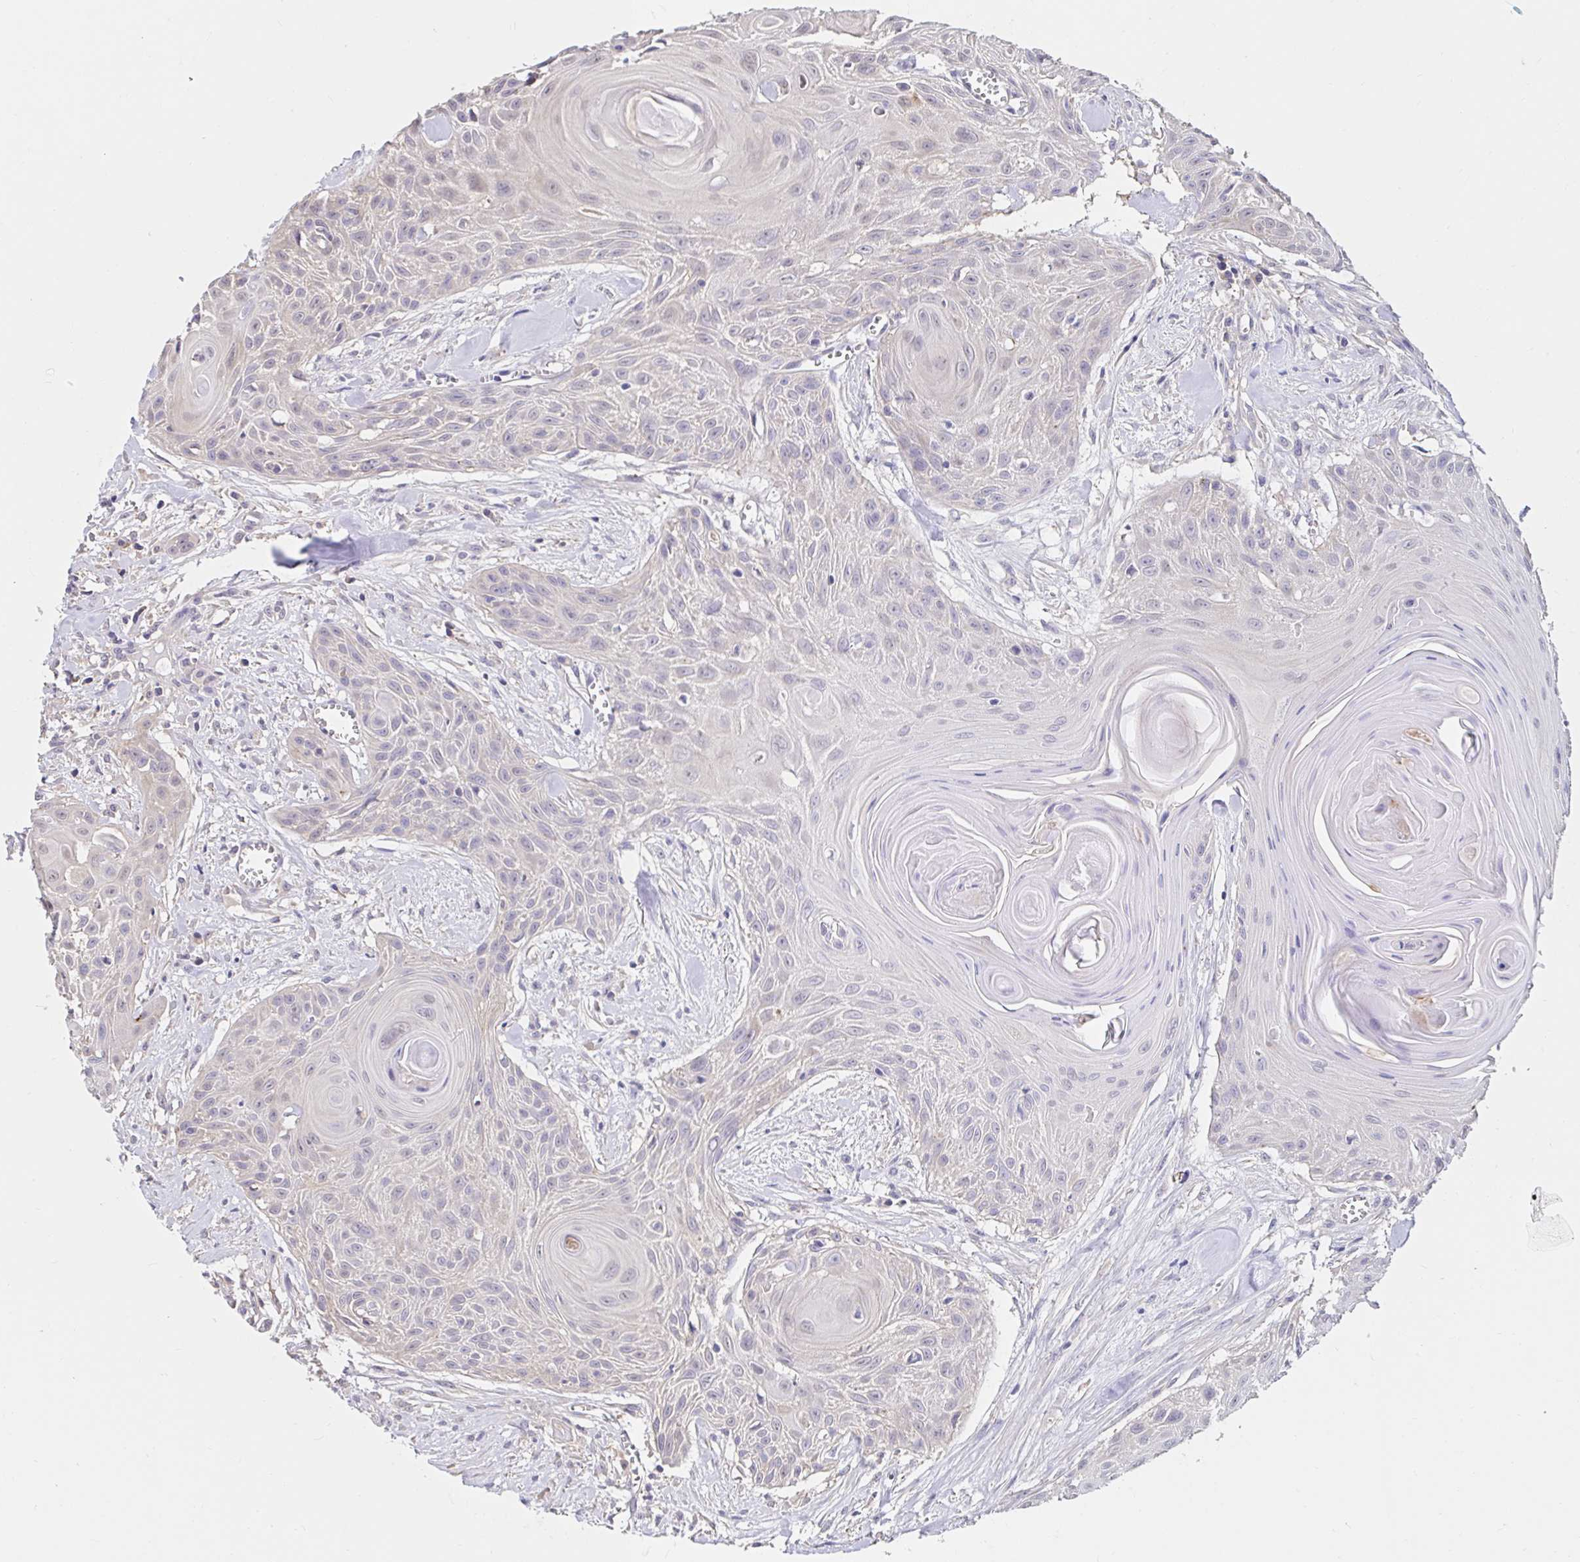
{"staining": {"intensity": "negative", "quantity": "none", "location": "none"}, "tissue": "head and neck cancer", "cell_type": "Tumor cells", "image_type": "cancer", "snomed": [{"axis": "morphology", "description": "Squamous cell carcinoma, NOS"}, {"axis": "topography", "description": "Lymph node"}, {"axis": "topography", "description": "Salivary gland"}, {"axis": "topography", "description": "Head-Neck"}], "caption": "Immunohistochemistry (IHC) of human head and neck cancer demonstrates no expression in tumor cells.", "gene": "RSRP1", "patient": {"sex": "female", "age": 74}}